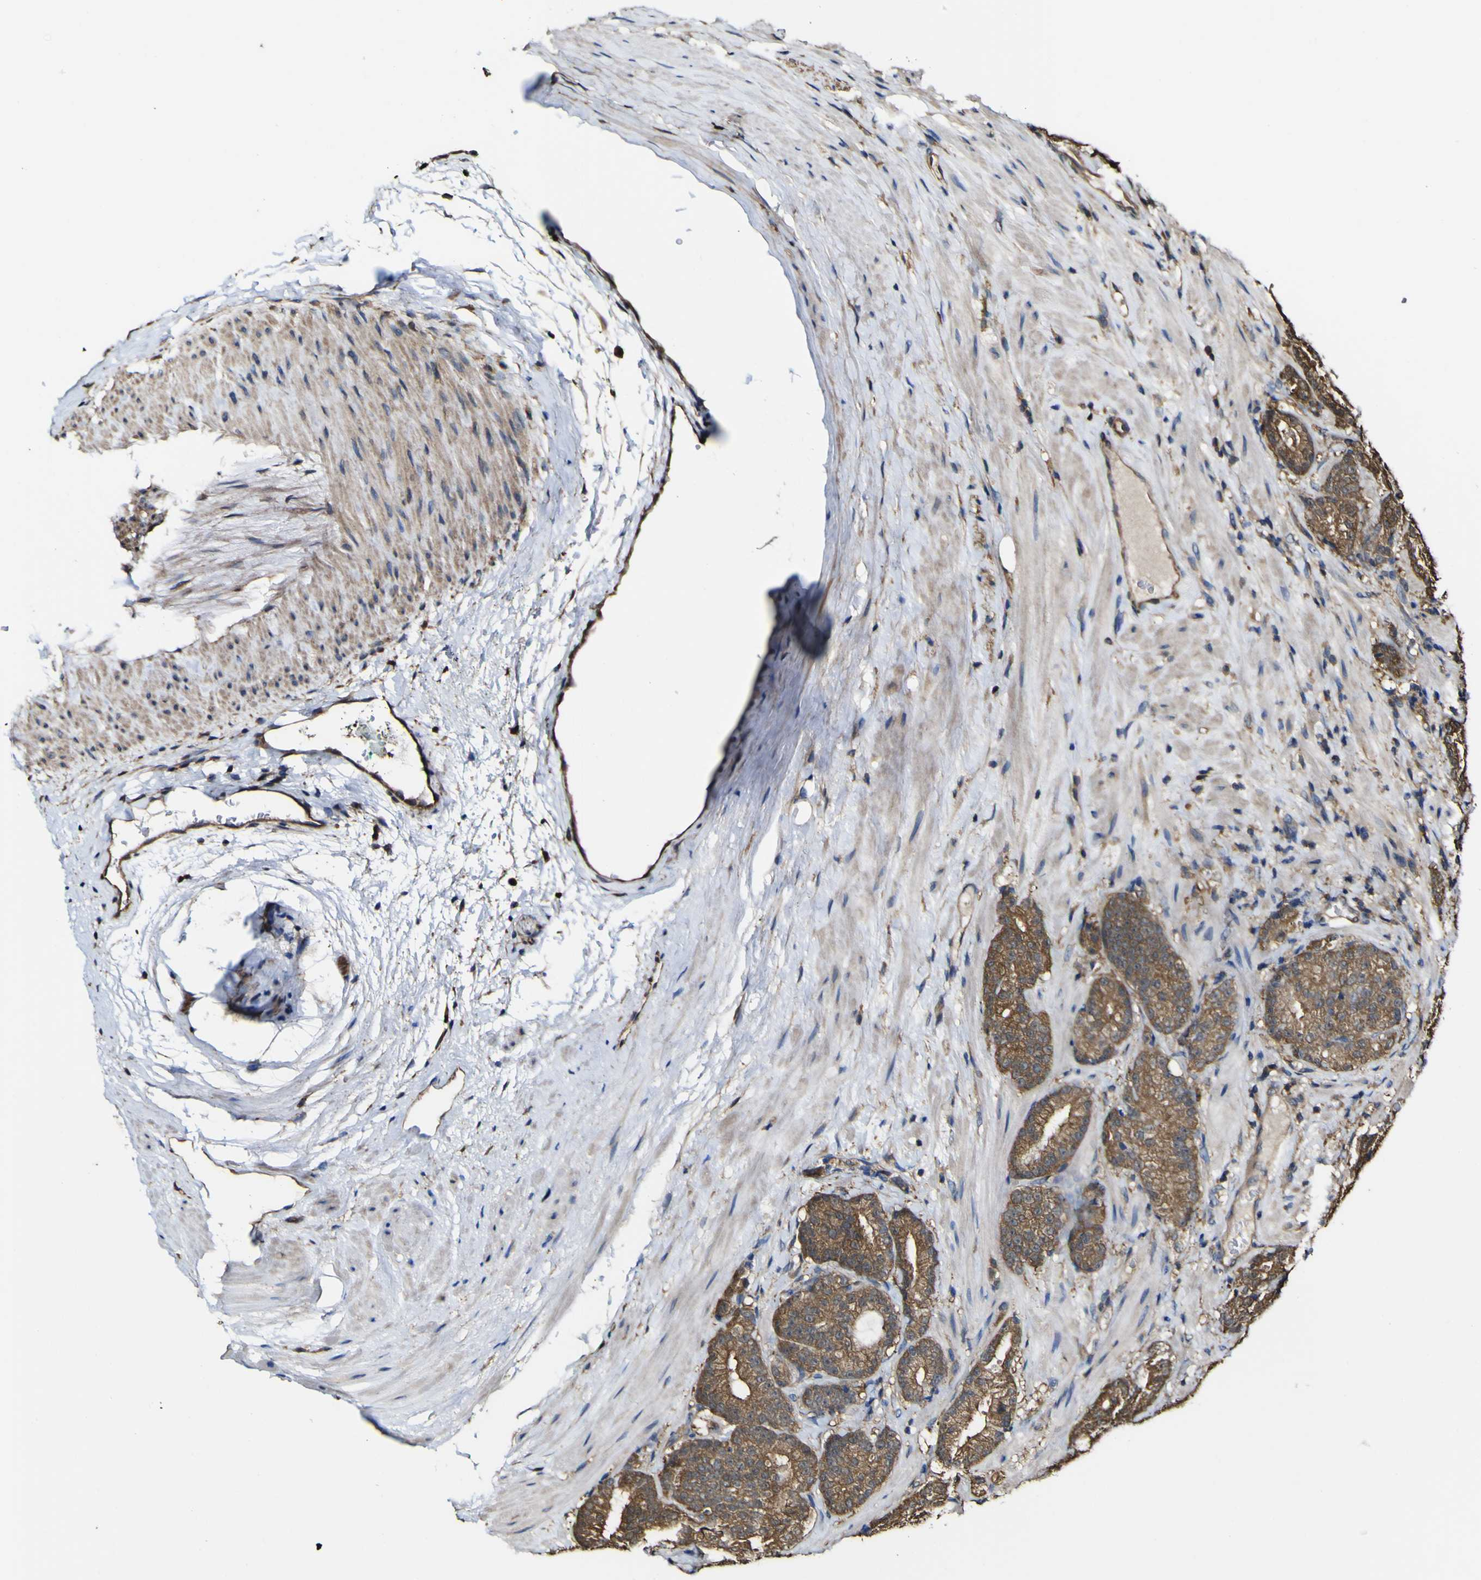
{"staining": {"intensity": "moderate", "quantity": ">75%", "location": "cytoplasmic/membranous"}, "tissue": "prostate cancer", "cell_type": "Tumor cells", "image_type": "cancer", "snomed": [{"axis": "morphology", "description": "Adenocarcinoma, High grade"}, {"axis": "topography", "description": "Prostate"}], "caption": "A brown stain labels moderate cytoplasmic/membranous positivity of a protein in human prostate cancer tumor cells. The staining was performed using DAB (3,3'-diaminobenzidine) to visualize the protein expression in brown, while the nuclei were stained in blue with hematoxylin (Magnification: 20x).", "gene": "PTPRR", "patient": {"sex": "male", "age": 61}}